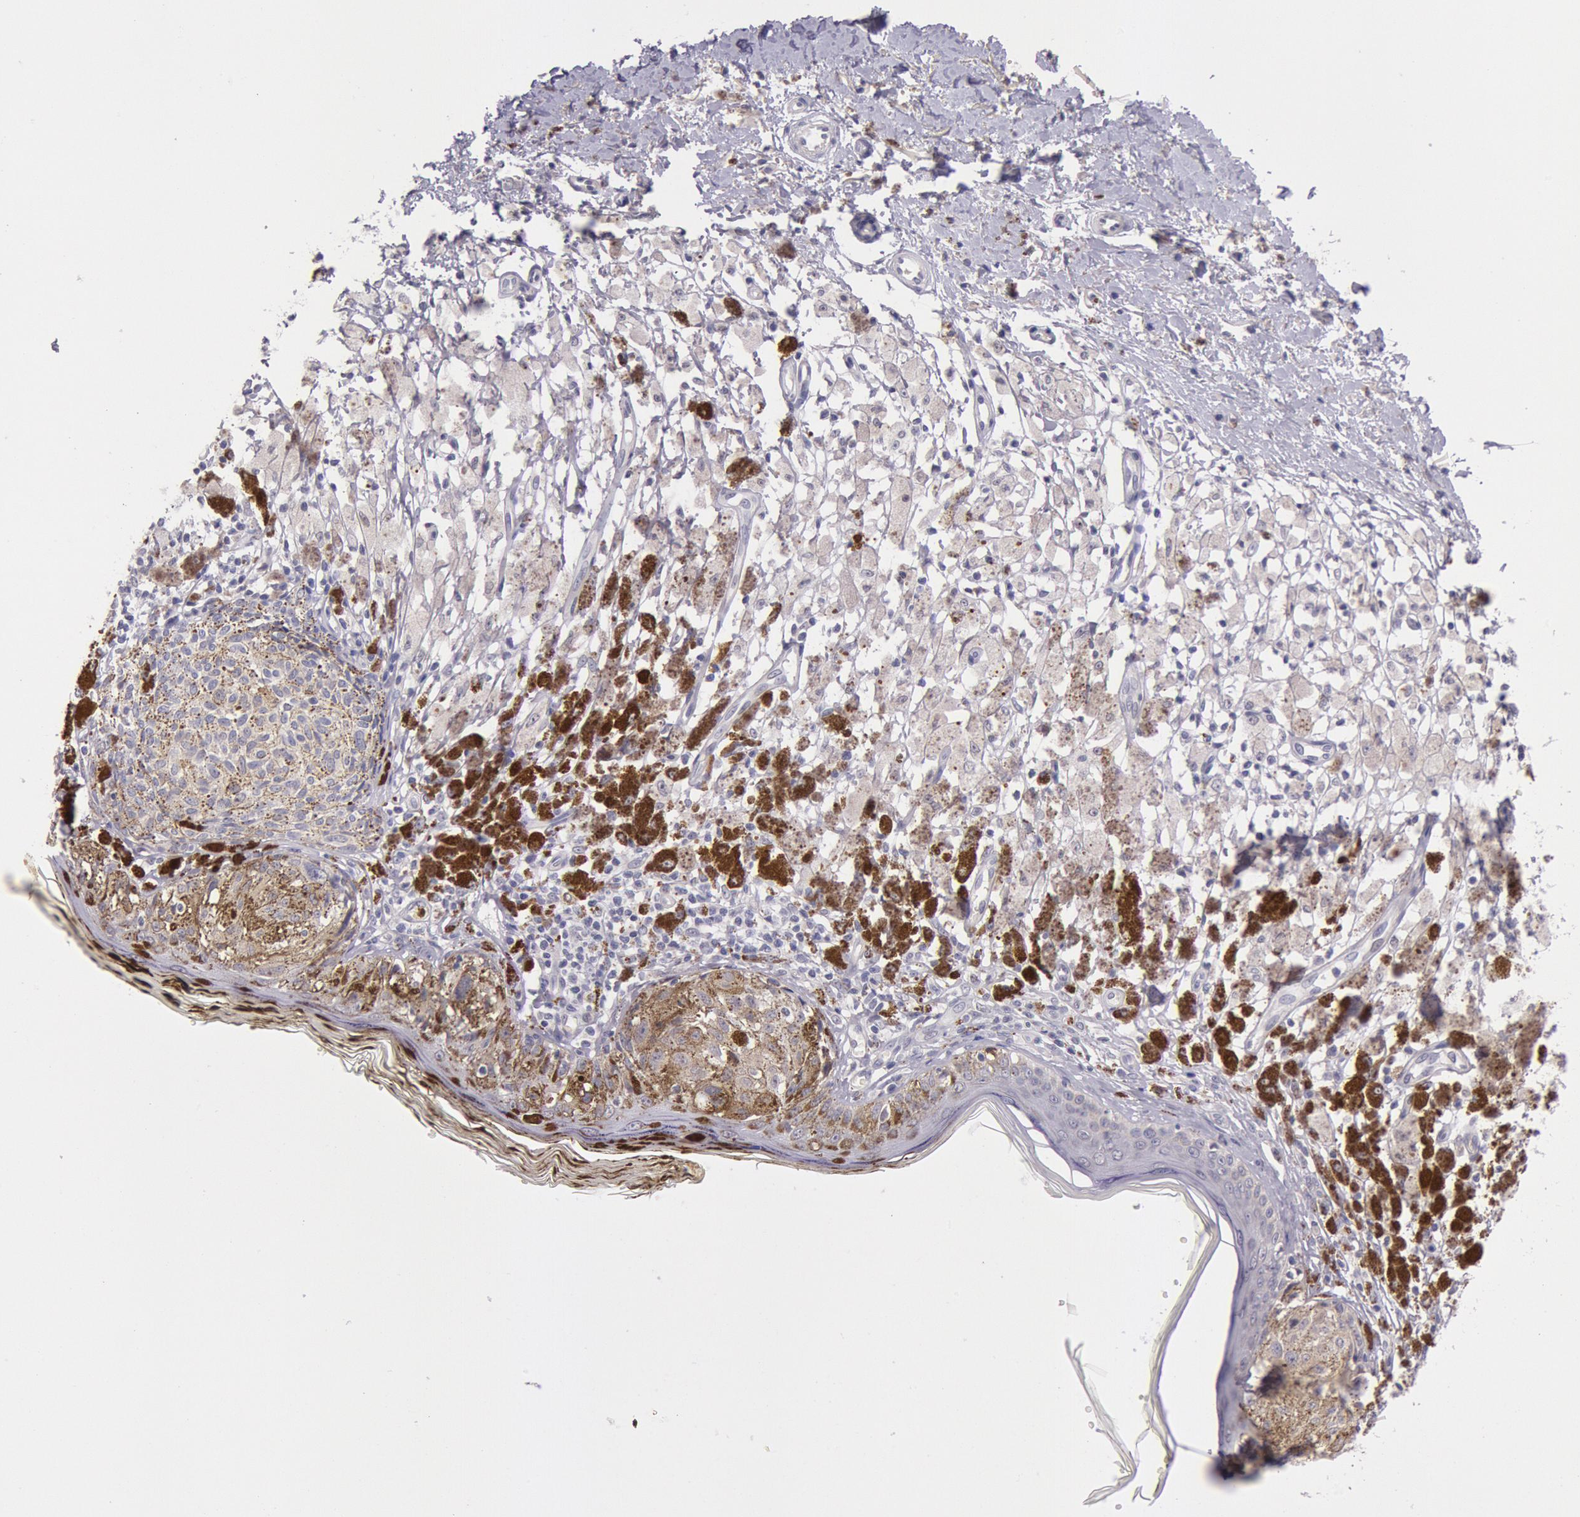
{"staining": {"intensity": "negative", "quantity": "none", "location": "none"}, "tissue": "melanoma", "cell_type": "Tumor cells", "image_type": "cancer", "snomed": [{"axis": "morphology", "description": "Malignant melanoma, NOS"}, {"axis": "topography", "description": "Skin"}], "caption": "Immunohistochemistry of human malignant melanoma exhibits no positivity in tumor cells.", "gene": "KDM6A", "patient": {"sex": "male", "age": 88}}